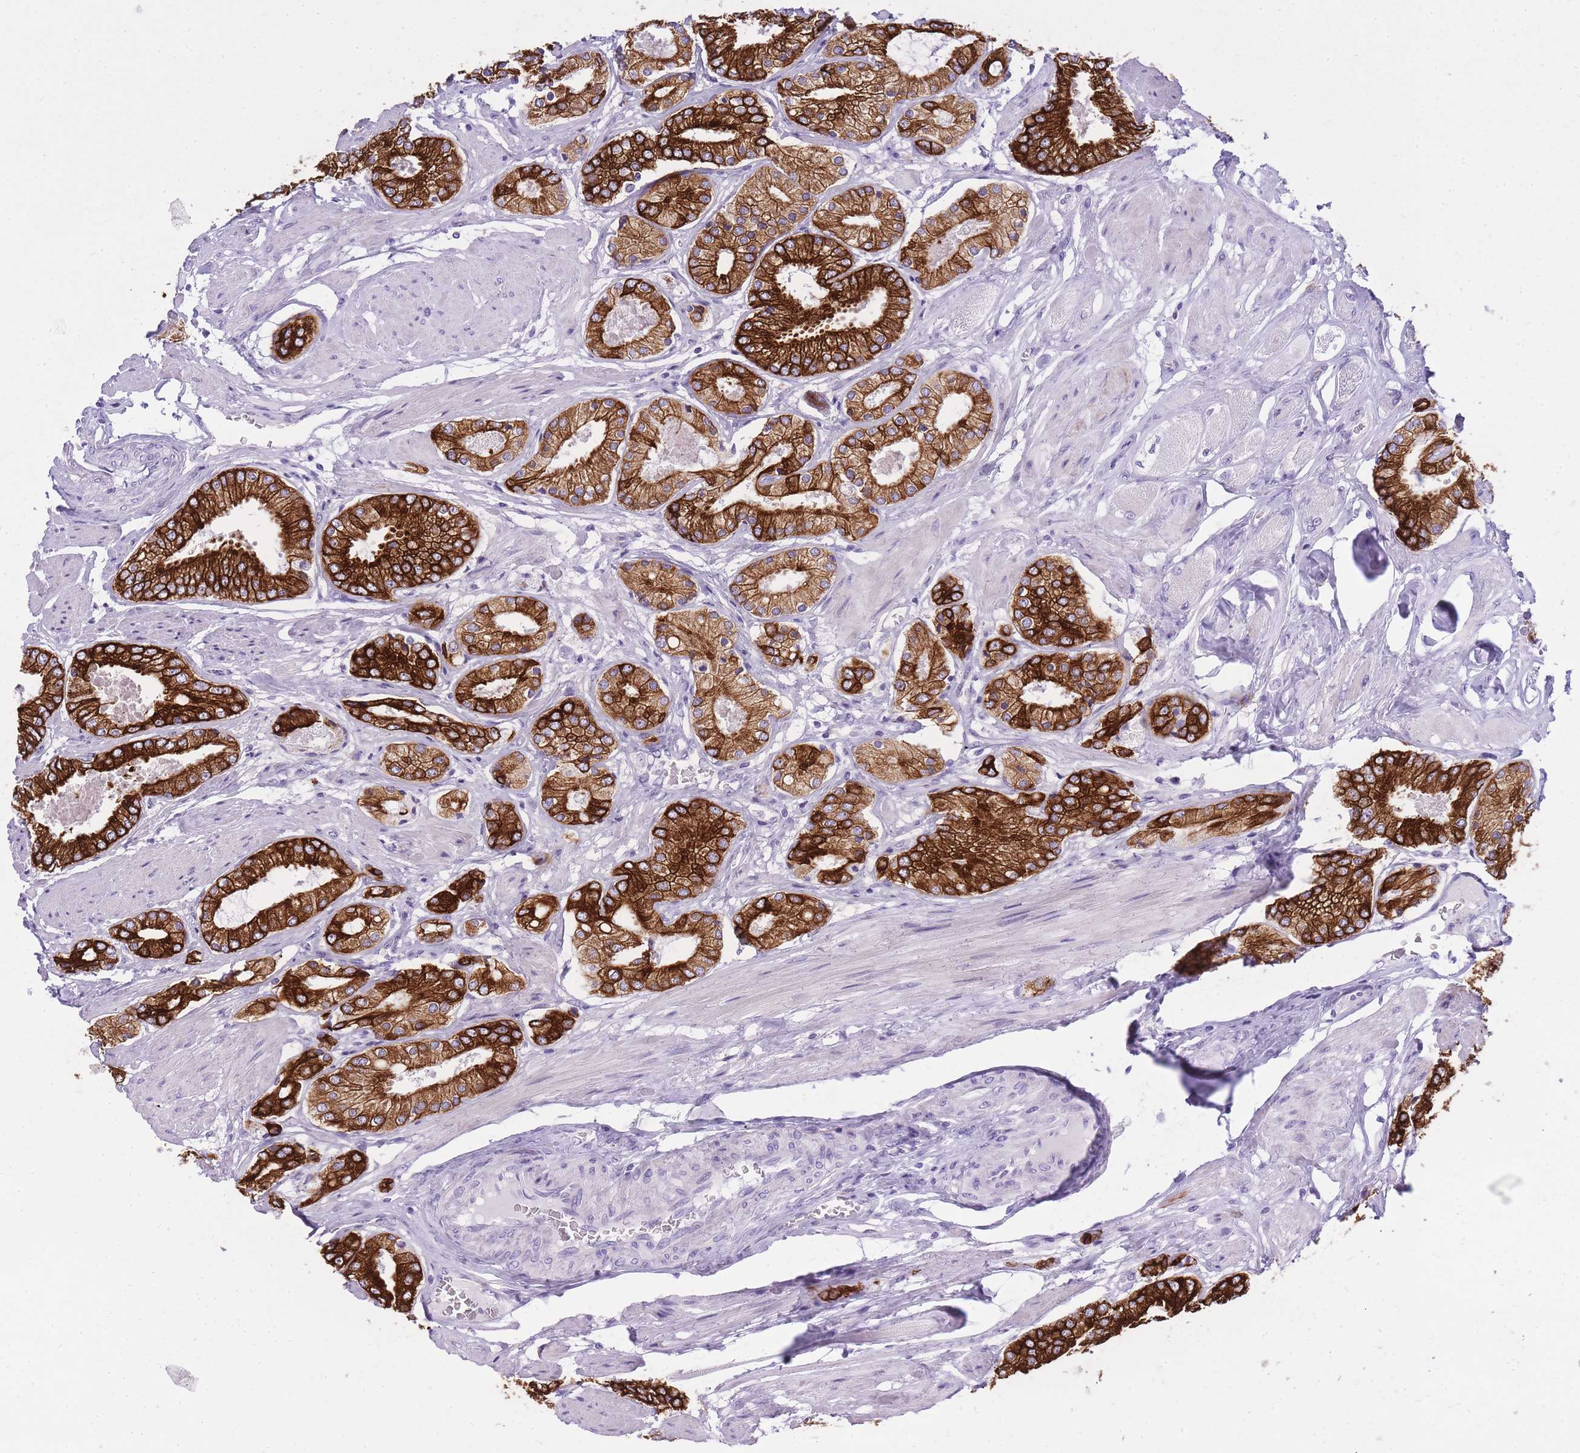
{"staining": {"intensity": "strong", "quantity": ">75%", "location": "cytoplasmic/membranous"}, "tissue": "prostate cancer", "cell_type": "Tumor cells", "image_type": "cancer", "snomed": [{"axis": "morphology", "description": "Adenocarcinoma, High grade"}, {"axis": "topography", "description": "Prostate and seminal vesicle, NOS"}], "caption": "Immunohistochemical staining of human prostate cancer (adenocarcinoma (high-grade)) reveals high levels of strong cytoplasmic/membranous protein staining in about >75% of tumor cells.", "gene": "RADX", "patient": {"sex": "male", "age": 64}}